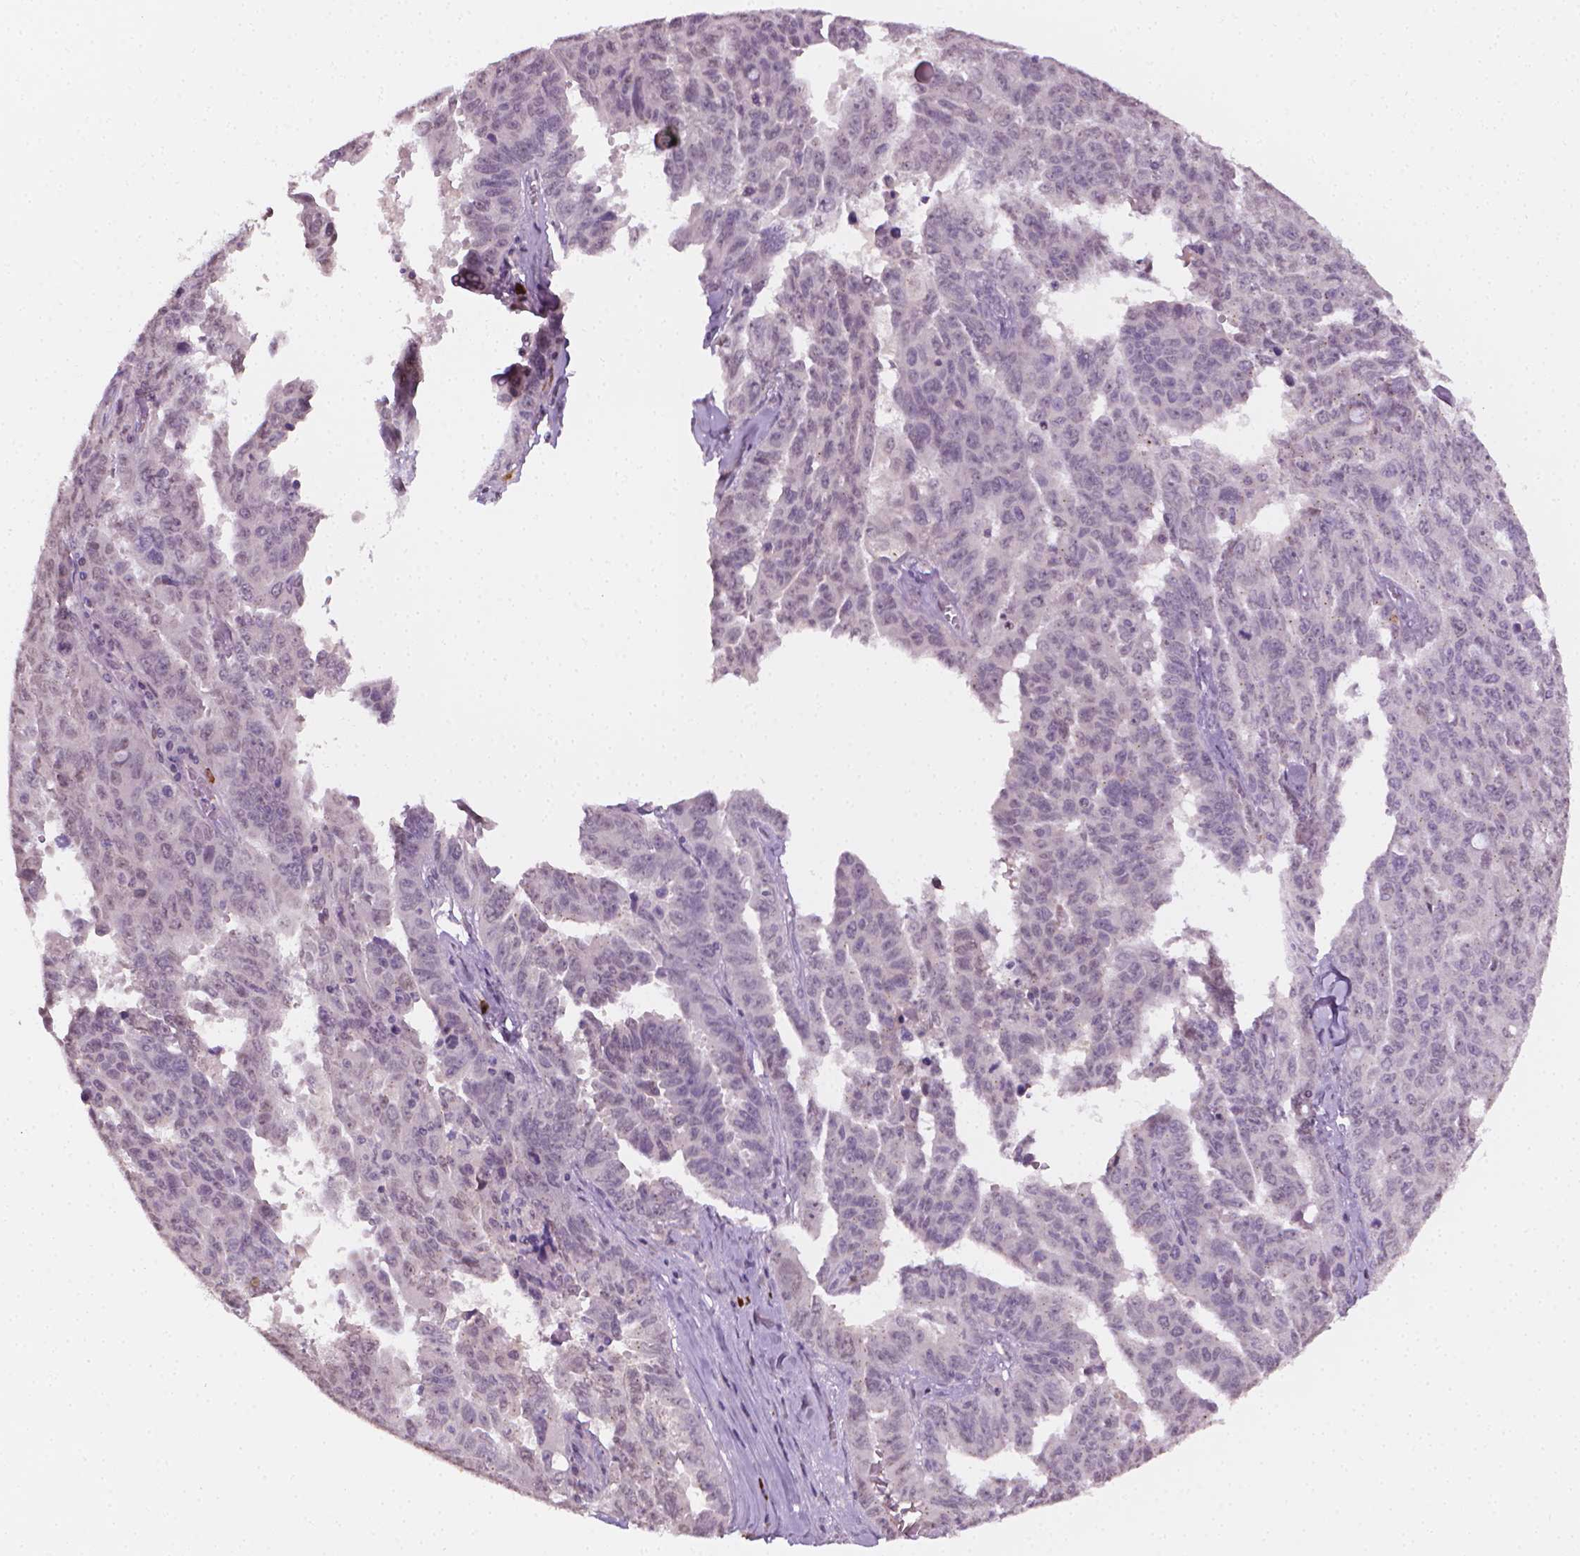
{"staining": {"intensity": "negative", "quantity": "none", "location": "none"}, "tissue": "ovarian cancer", "cell_type": "Tumor cells", "image_type": "cancer", "snomed": [{"axis": "morphology", "description": "Adenocarcinoma, NOS"}, {"axis": "morphology", "description": "Carcinoma, endometroid"}, {"axis": "topography", "description": "Ovary"}], "caption": "Immunohistochemistry photomicrograph of neoplastic tissue: endometroid carcinoma (ovarian) stained with DAB (3,3'-diaminobenzidine) exhibits no significant protein expression in tumor cells.", "gene": "NCAN", "patient": {"sex": "female", "age": 72}}